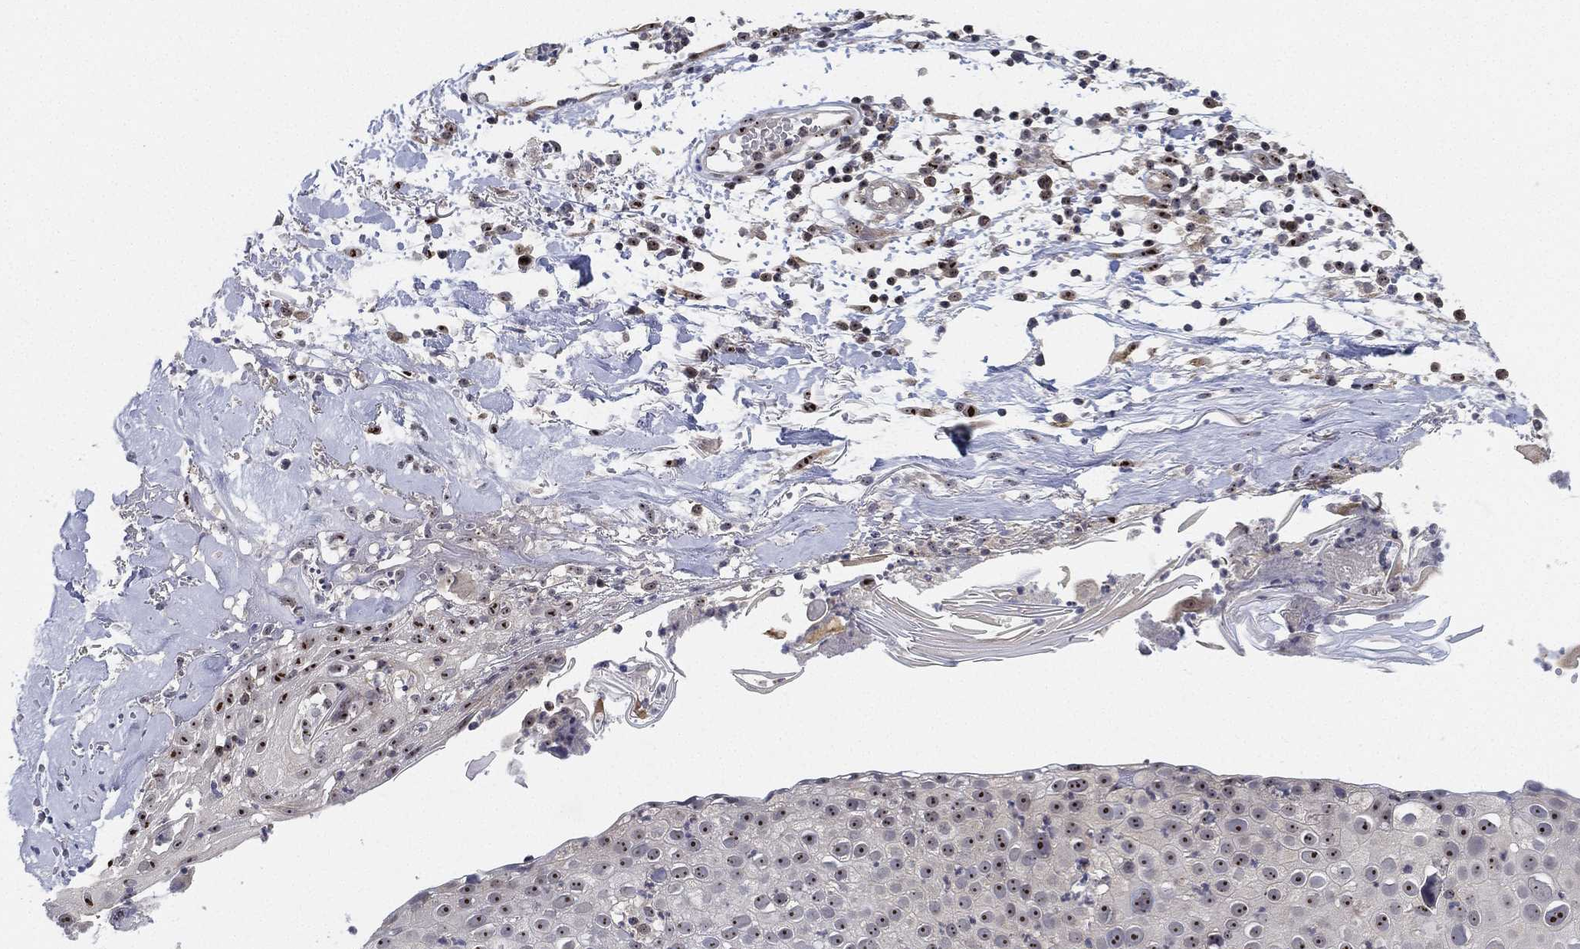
{"staining": {"intensity": "strong", "quantity": "25%-75%", "location": "nuclear"}, "tissue": "skin cancer", "cell_type": "Tumor cells", "image_type": "cancer", "snomed": [{"axis": "morphology", "description": "Squamous cell carcinoma, NOS"}, {"axis": "topography", "description": "Skin"}], "caption": "Immunohistochemistry (IHC) of human skin cancer (squamous cell carcinoma) shows high levels of strong nuclear expression in approximately 25%-75% of tumor cells.", "gene": "PPP1R16B", "patient": {"sex": "male", "age": 71}}